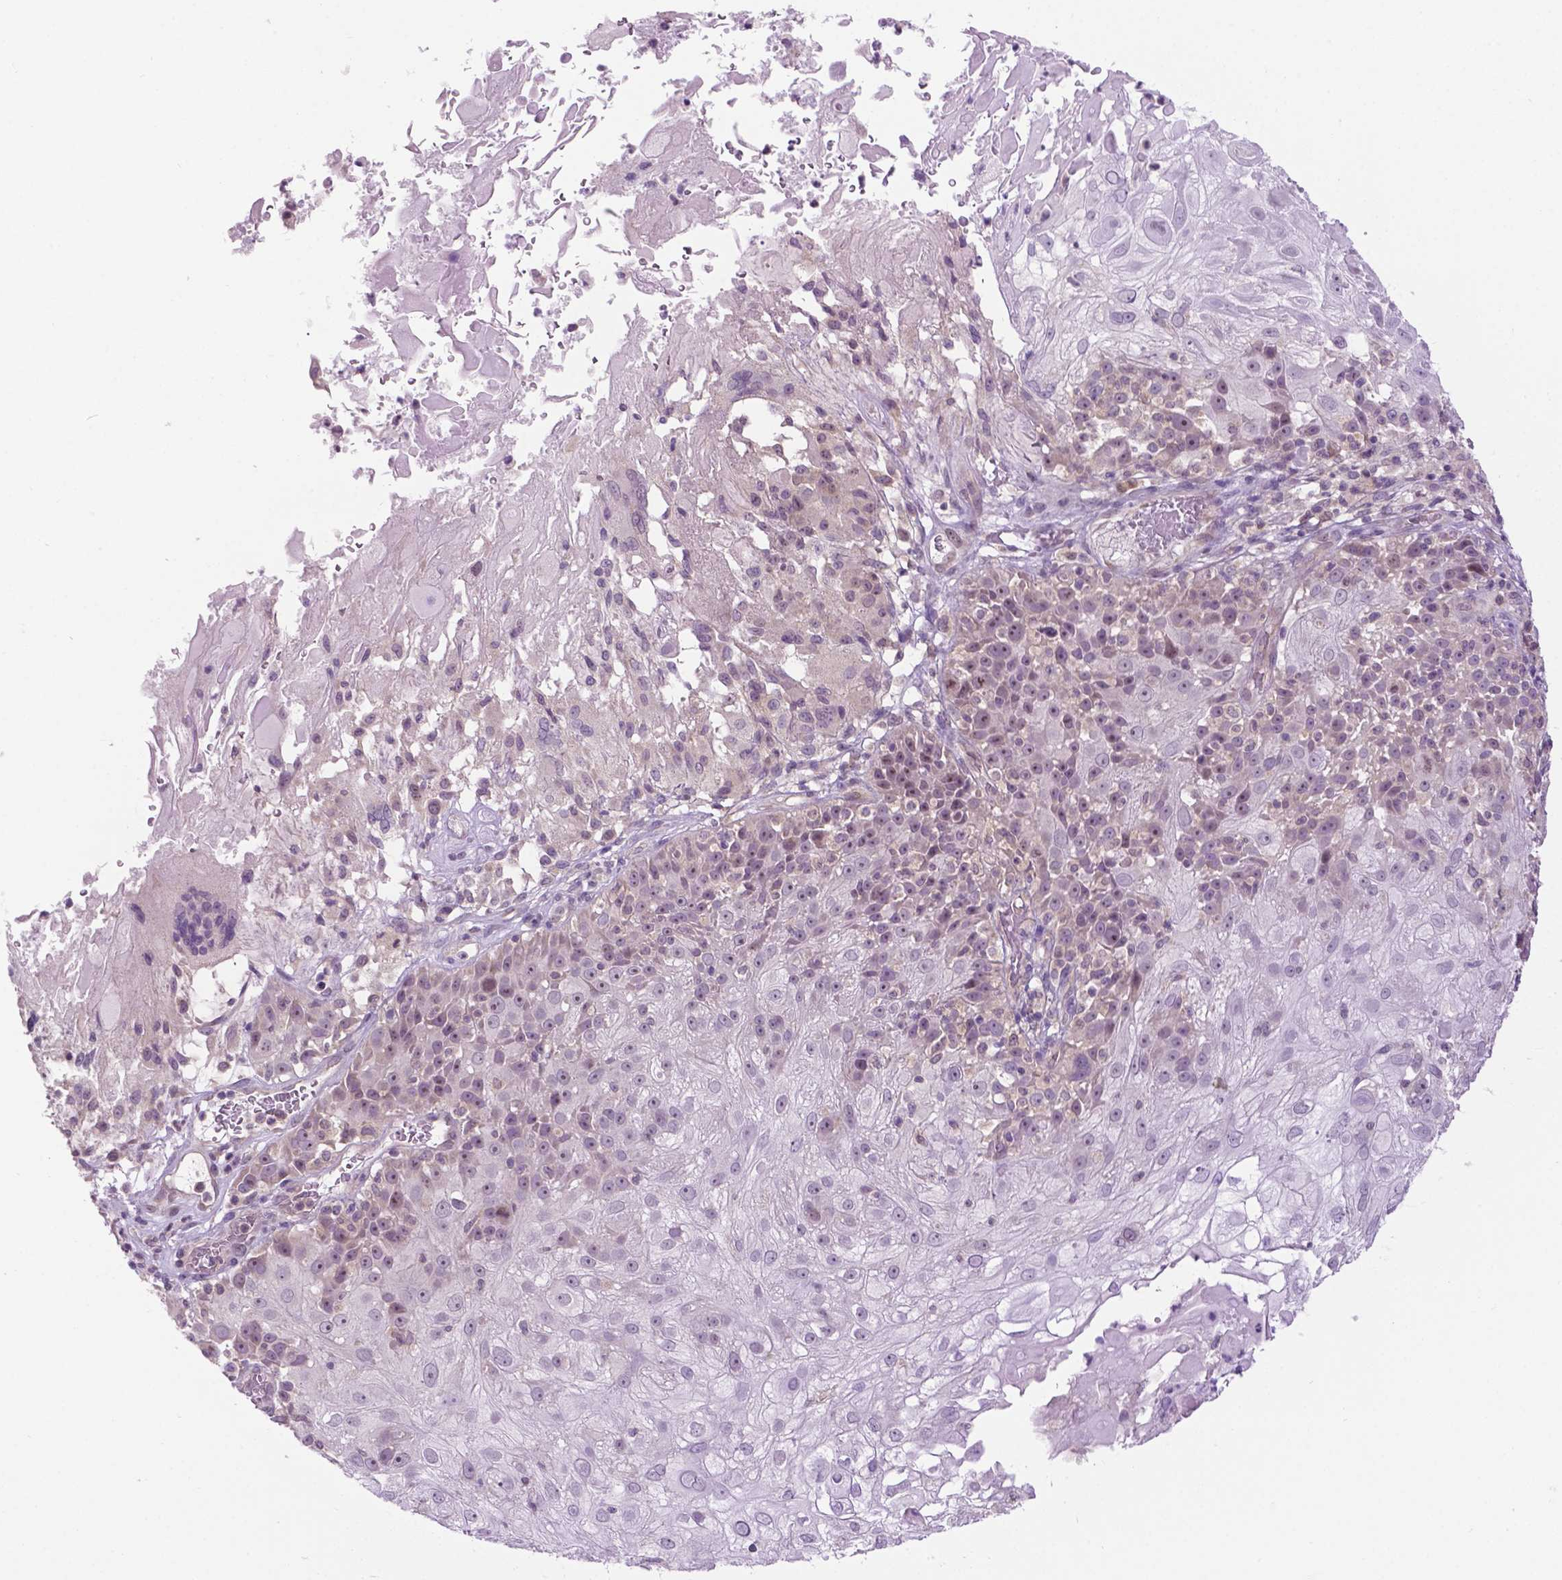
{"staining": {"intensity": "weak", "quantity": "25%-75%", "location": "nuclear"}, "tissue": "skin cancer", "cell_type": "Tumor cells", "image_type": "cancer", "snomed": [{"axis": "morphology", "description": "Normal tissue, NOS"}, {"axis": "morphology", "description": "Squamous cell carcinoma, NOS"}, {"axis": "topography", "description": "Skin"}], "caption": "The immunohistochemical stain highlights weak nuclear expression in tumor cells of skin cancer tissue.", "gene": "DENND4A", "patient": {"sex": "female", "age": 83}}